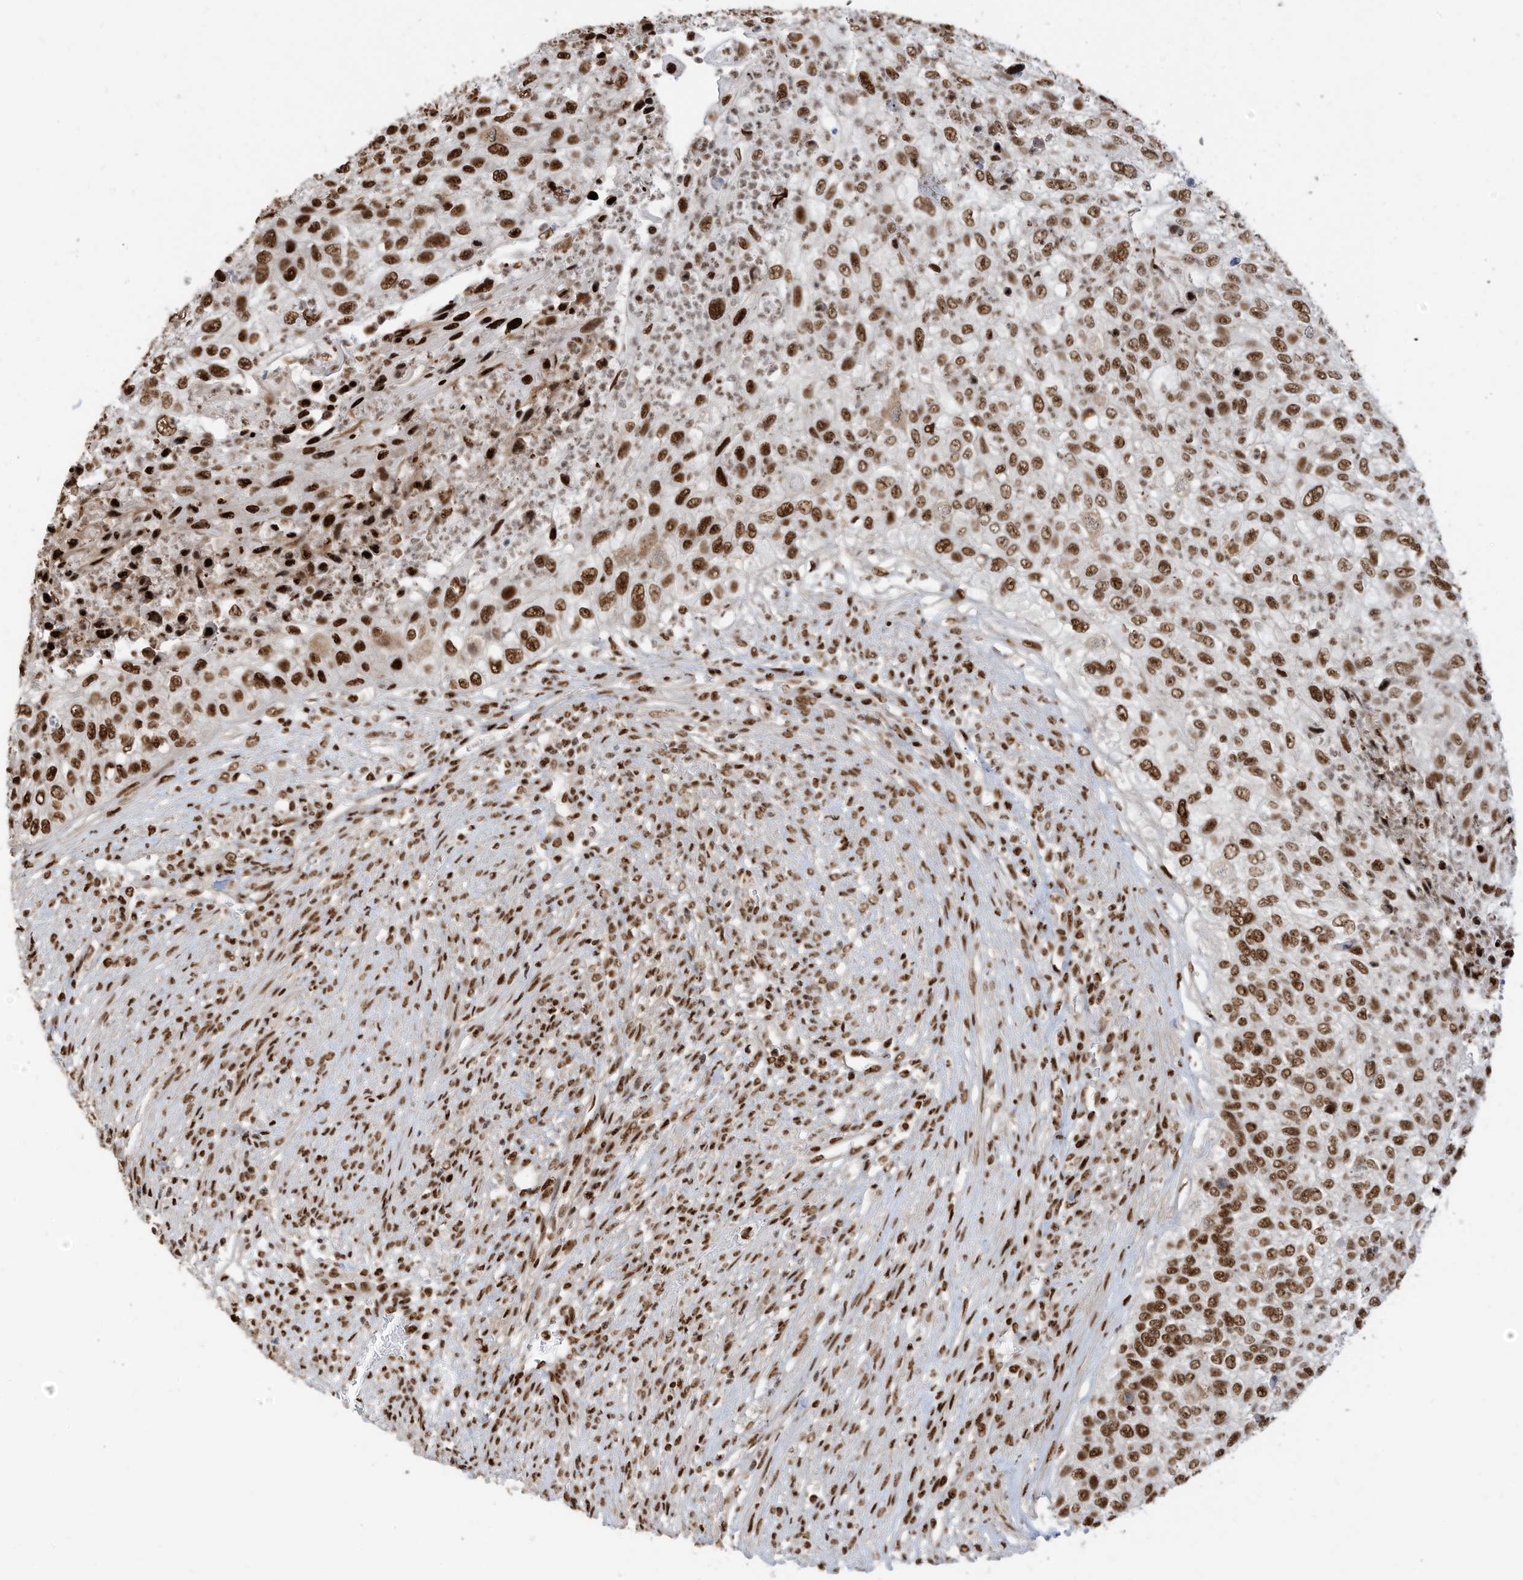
{"staining": {"intensity": "strong", "quantity": ">75%", "location": "nuclear"}, "tissue": "urothelial cancer", "cell_type": "Tumor cells", "image_type": "cancer", "snomed": [{"axis": "morphology", "description": "Urothelial carcinoma, High grade"}, {"axis": "topography", "description": "Urinary bladder"}], "caption": "High-grade urothelial carcinoma was stained to show a protein in brown. There is high levels of strong nuclear staining in approximately >75% of tumor cells. The protein is stained brown, and the nuclei are stained in blue (DAB (3,3'-diaminobenzidine) IHC with brightfield microscopy, high magnification).", "gene": "SAMD15", "patient": {"sex": "female", "age": 60}}